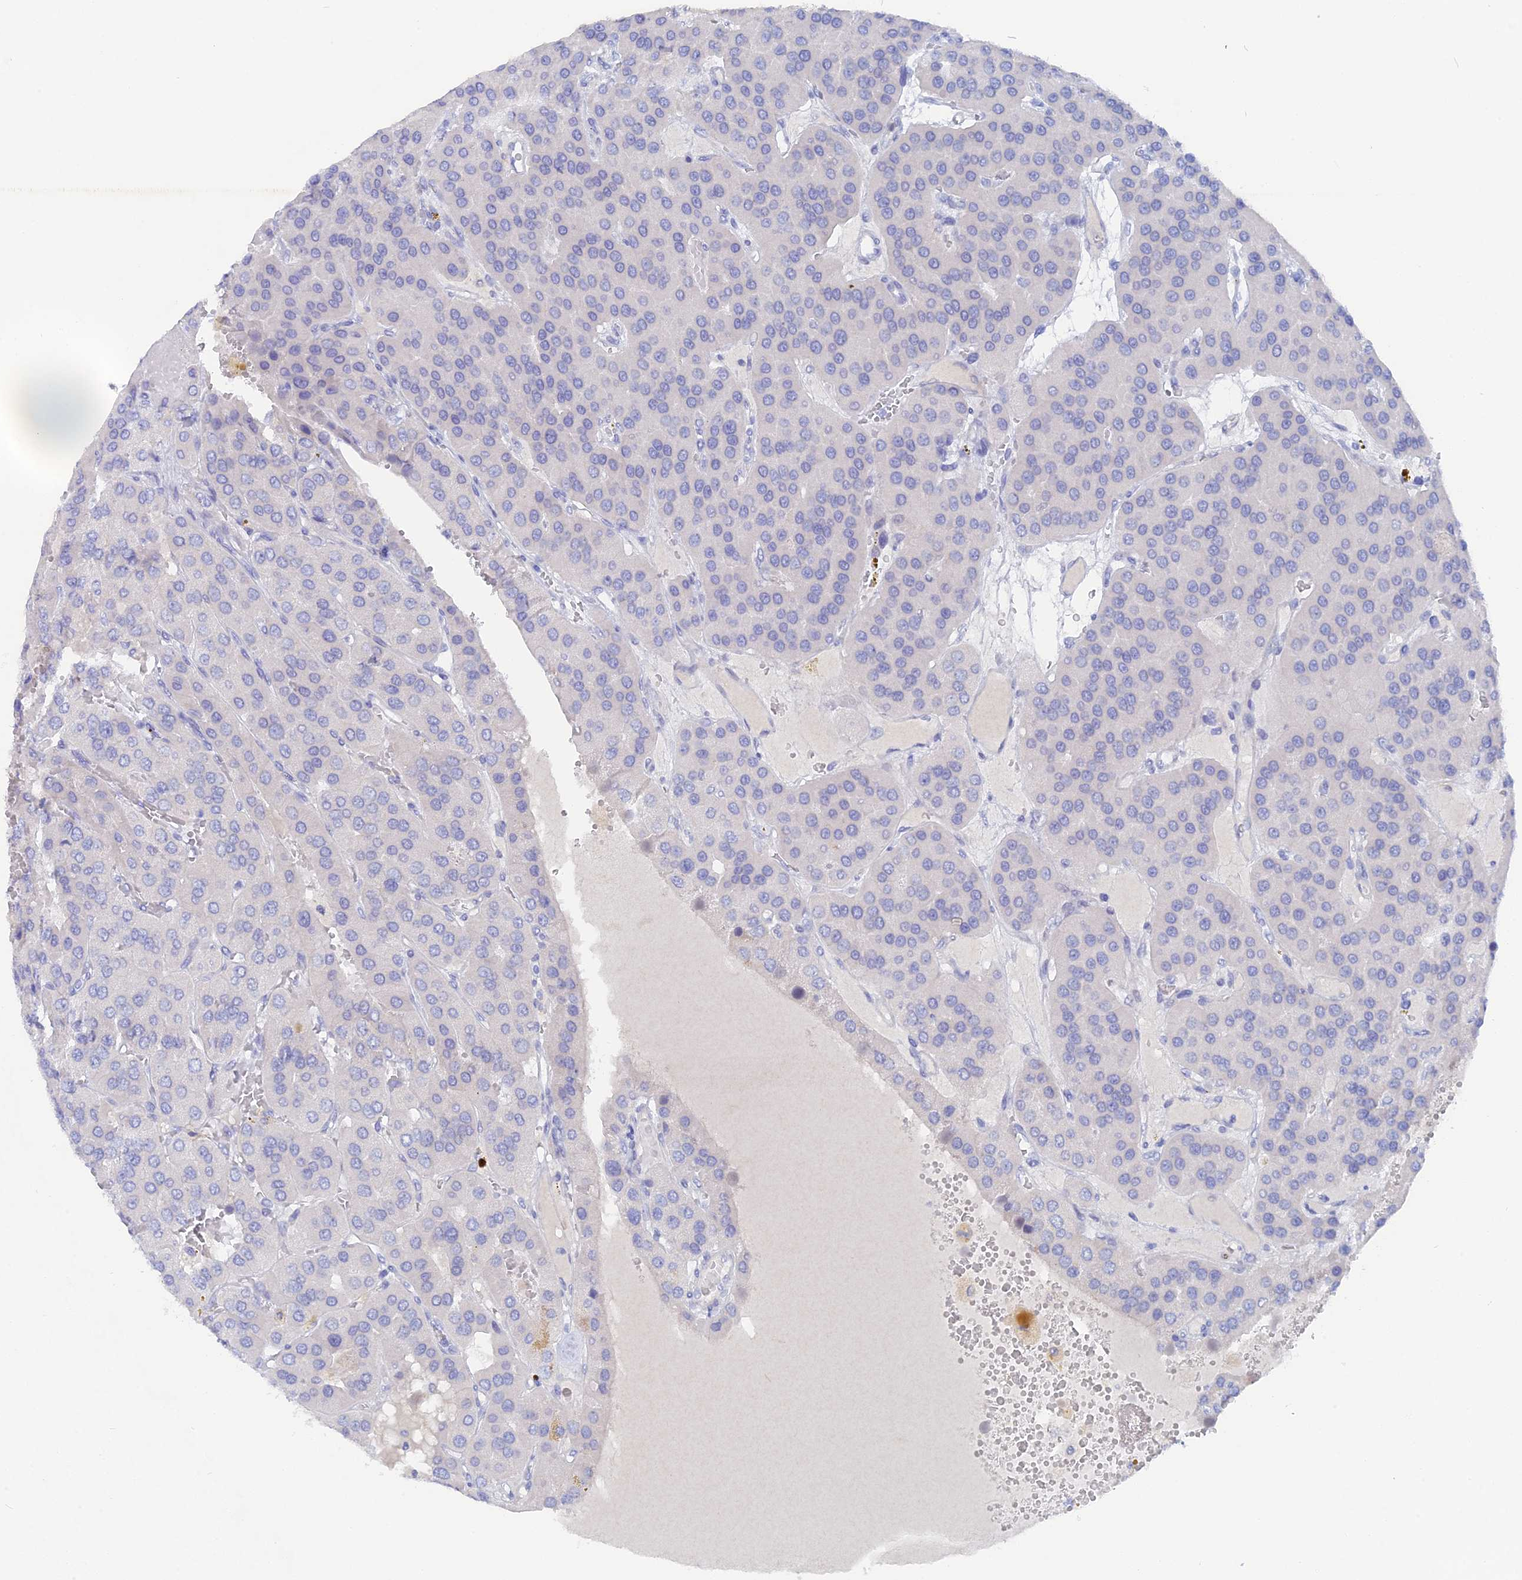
{"staining": {"intensity": "negative", "quantity": "none", "location": "none"}, "tissue": "parathyroid gland", "cell_type": "Glandular cells", "image_type": "normal", "snomed": [{"axis": "morphology", "description": "Normal tissue, NOS"}, {"axis": "morphology", "description": "Adenoma, NOS"}, {"axis": "topography", "description": "Parathyroid gland"}], "caption": "Immunohistochemical staining of unremarkable parathyroid gland demonstrates no significant expression in glandular cells.", "gene": "DACT3", "patient": {"sex": "female", "age": 86}}